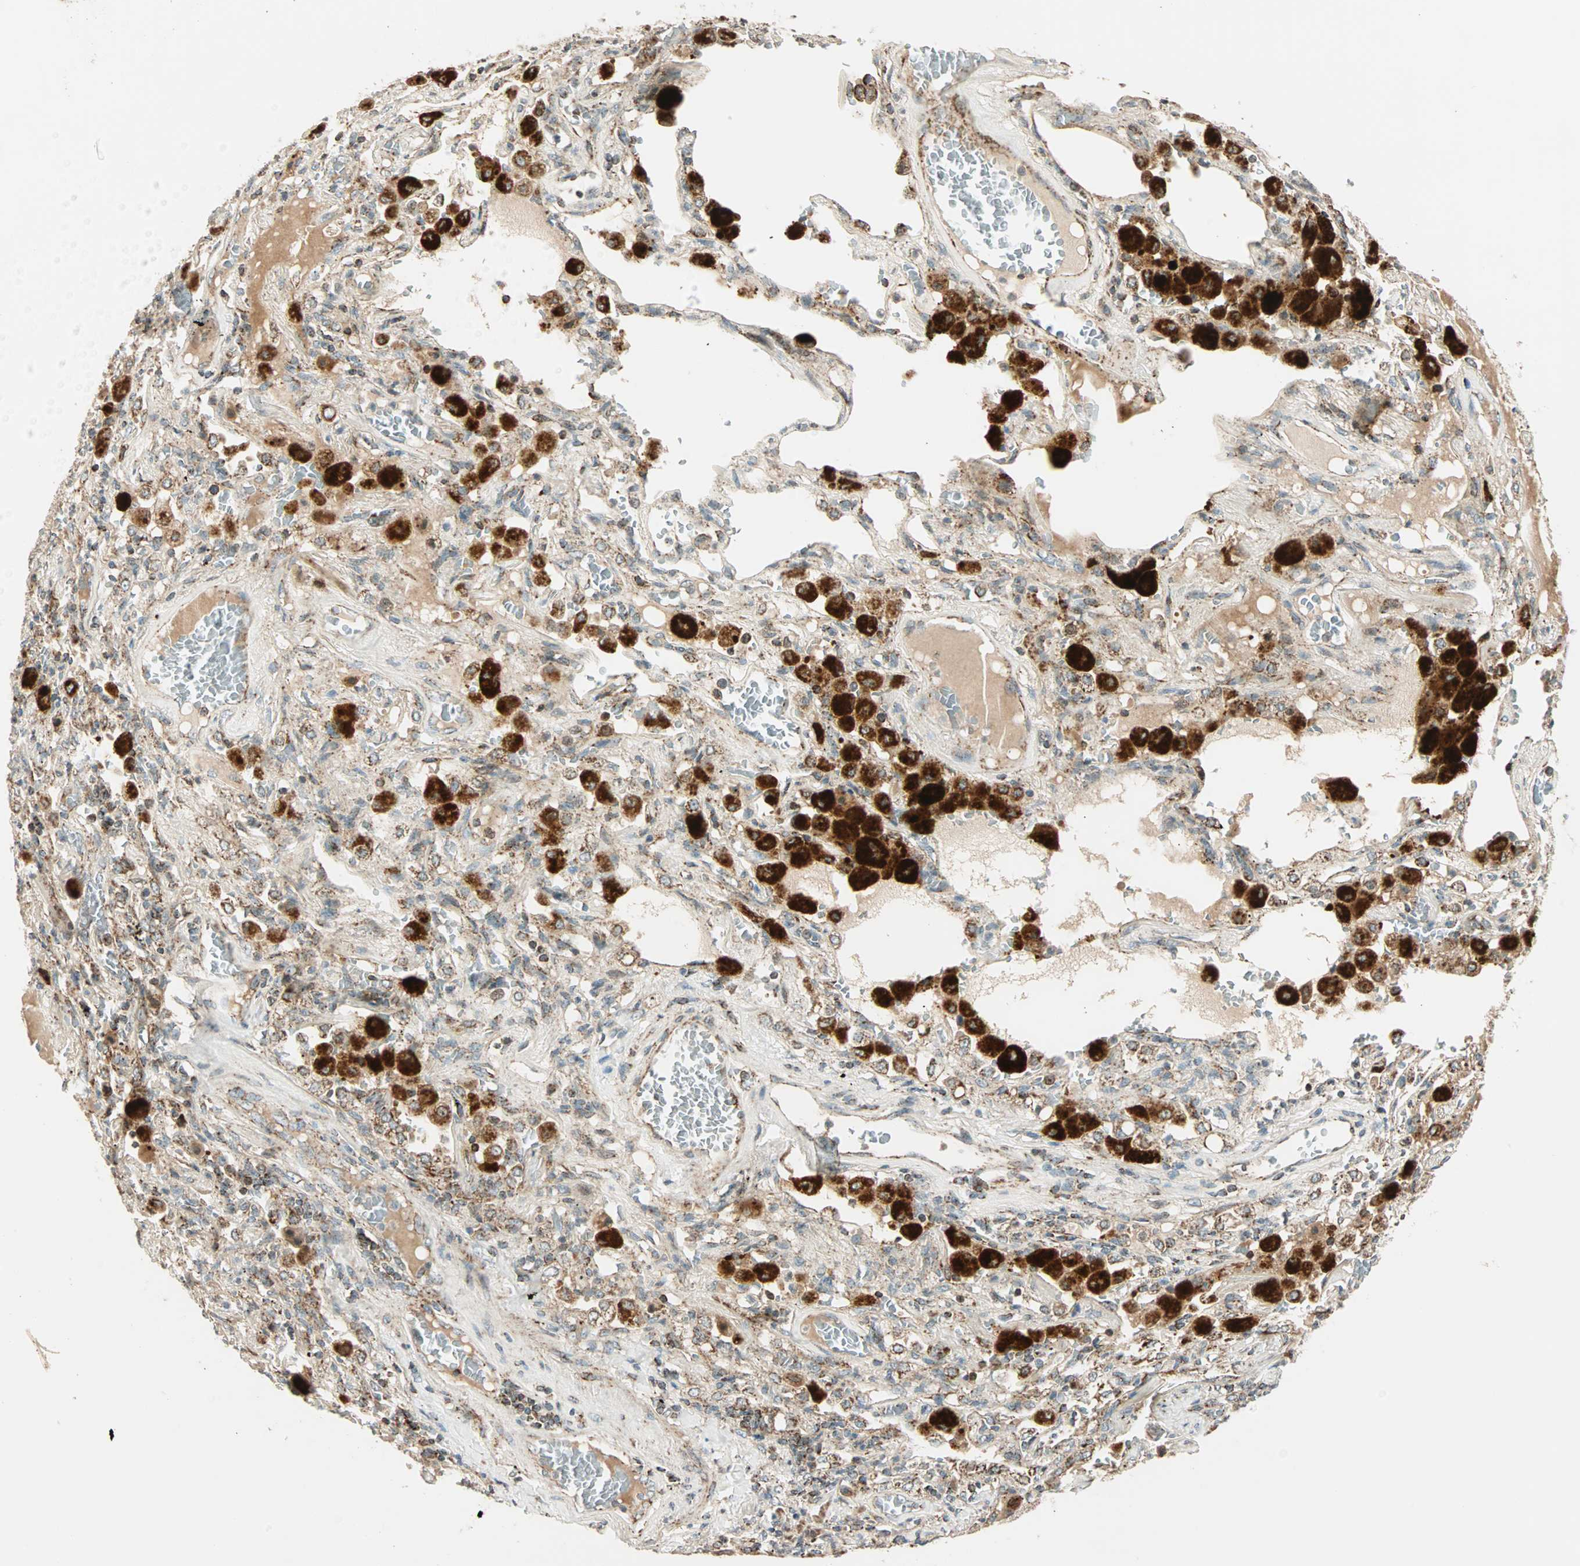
{"staining": {"intensity": "strong", "quantity": "25%-75%", "location": "cytoplasmic/membranous"}, "tissue": "lung cancer", "cell_type": "Tumor cells", "image_type": "cancer", "snomed": [{"axis": "morphology", "description": "Squamous cell carcinoma, NOS"}, {"axis": "topography", "description": "Lung"}], "caption": "Protein staining of lung squamous cell carcinoma tissue demonstrates strong cytoplasmic/membranous staining in approximately 25%-75% of tumor cells.", "gene": "SPRY4", "patient": {"sex": "male", "age": 57}}